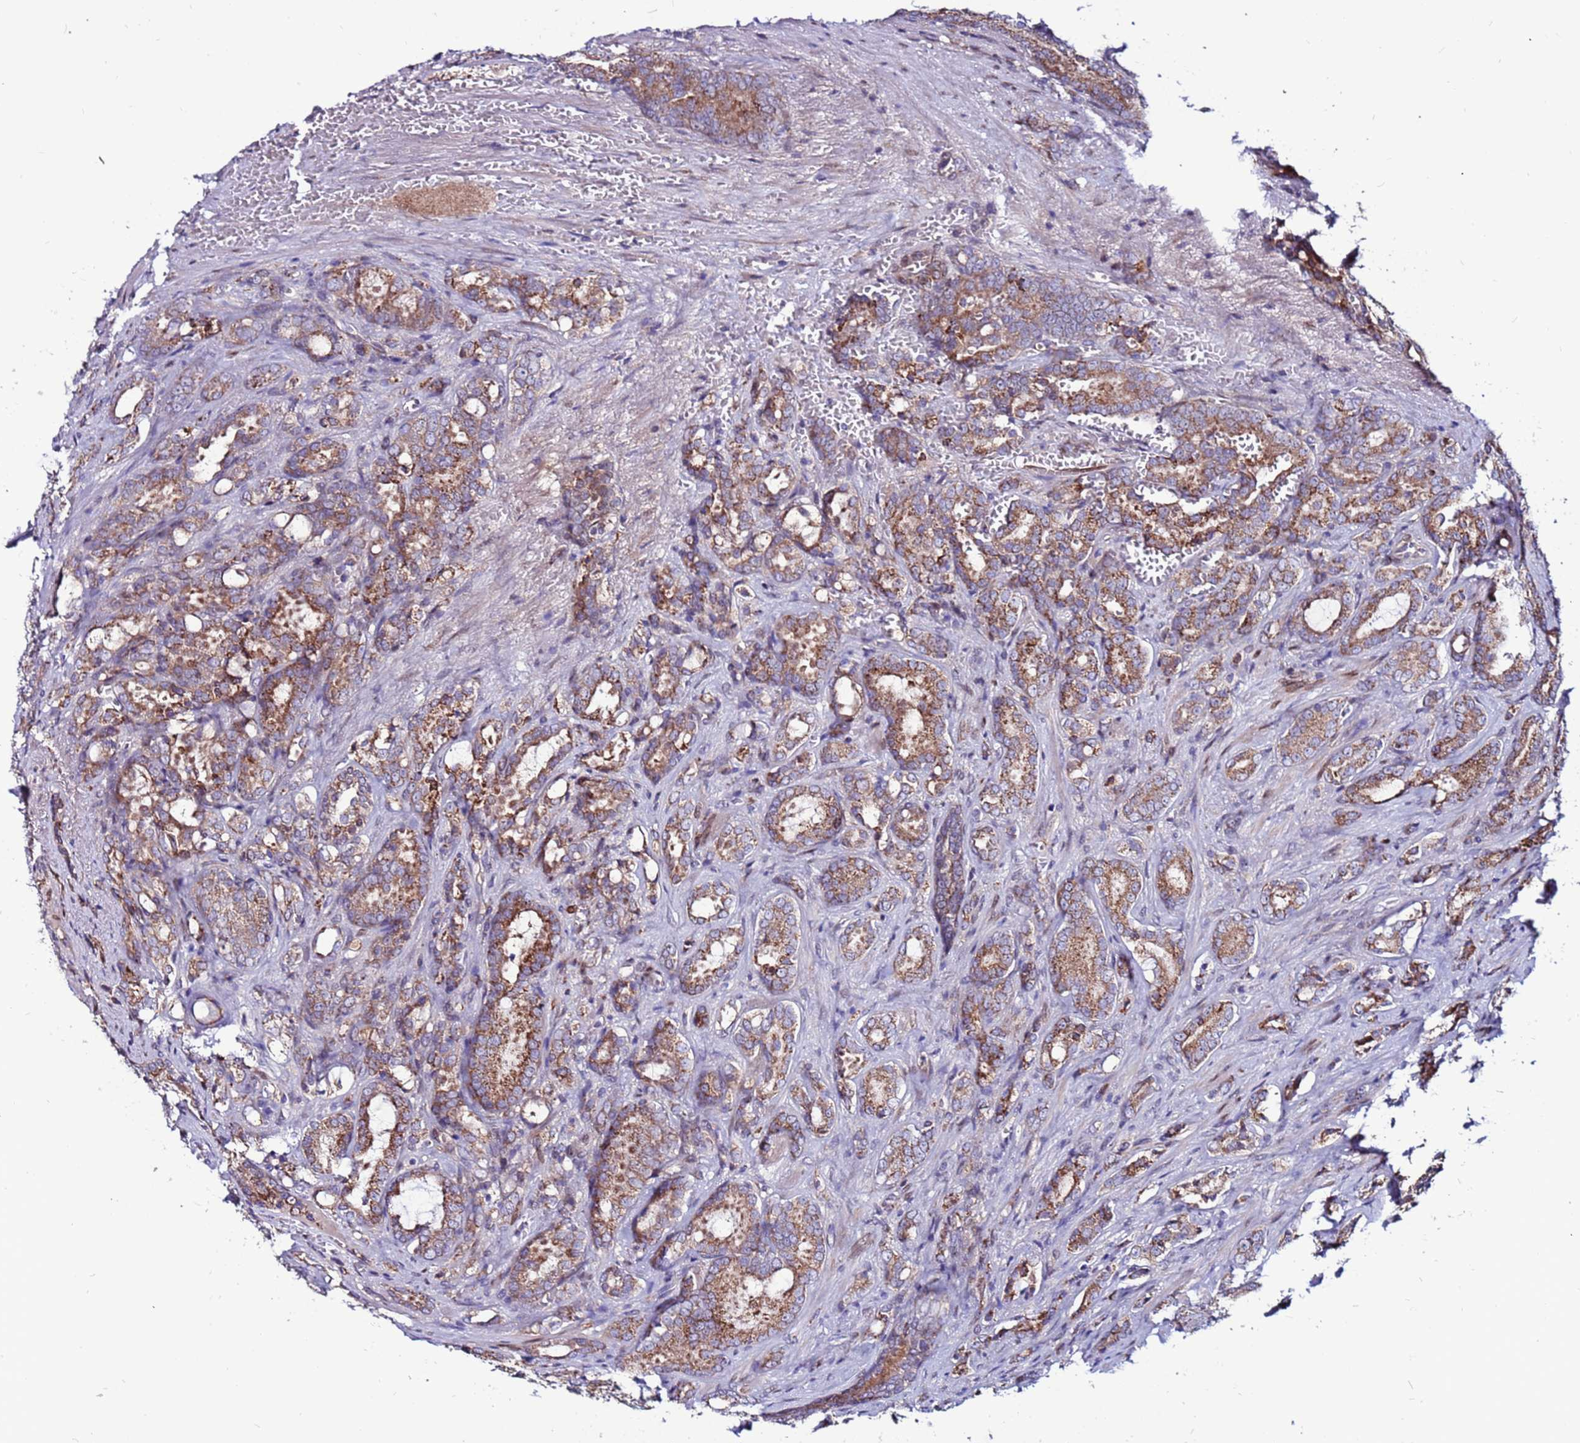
{"staining": {"intensity": "moderate", "quantity": ">75%", "location": "cytoplasmic/membranous"}, "tissue": "prostate cancer", "cell_type": "Tumor cells", "image_type": "cancer", "snomed": [{"axis": "morphology", "description": "Adenocarcinoma, High grade"}, {"axis": "topography", "description": "Prostate"}], "caption": "High-grade adenocarcinoma (prostate) stained with a protein marker reveals moderate staining in tumor cells.", "gene": "CCDC71", "patient": {"sex": "male", "age": 72}}